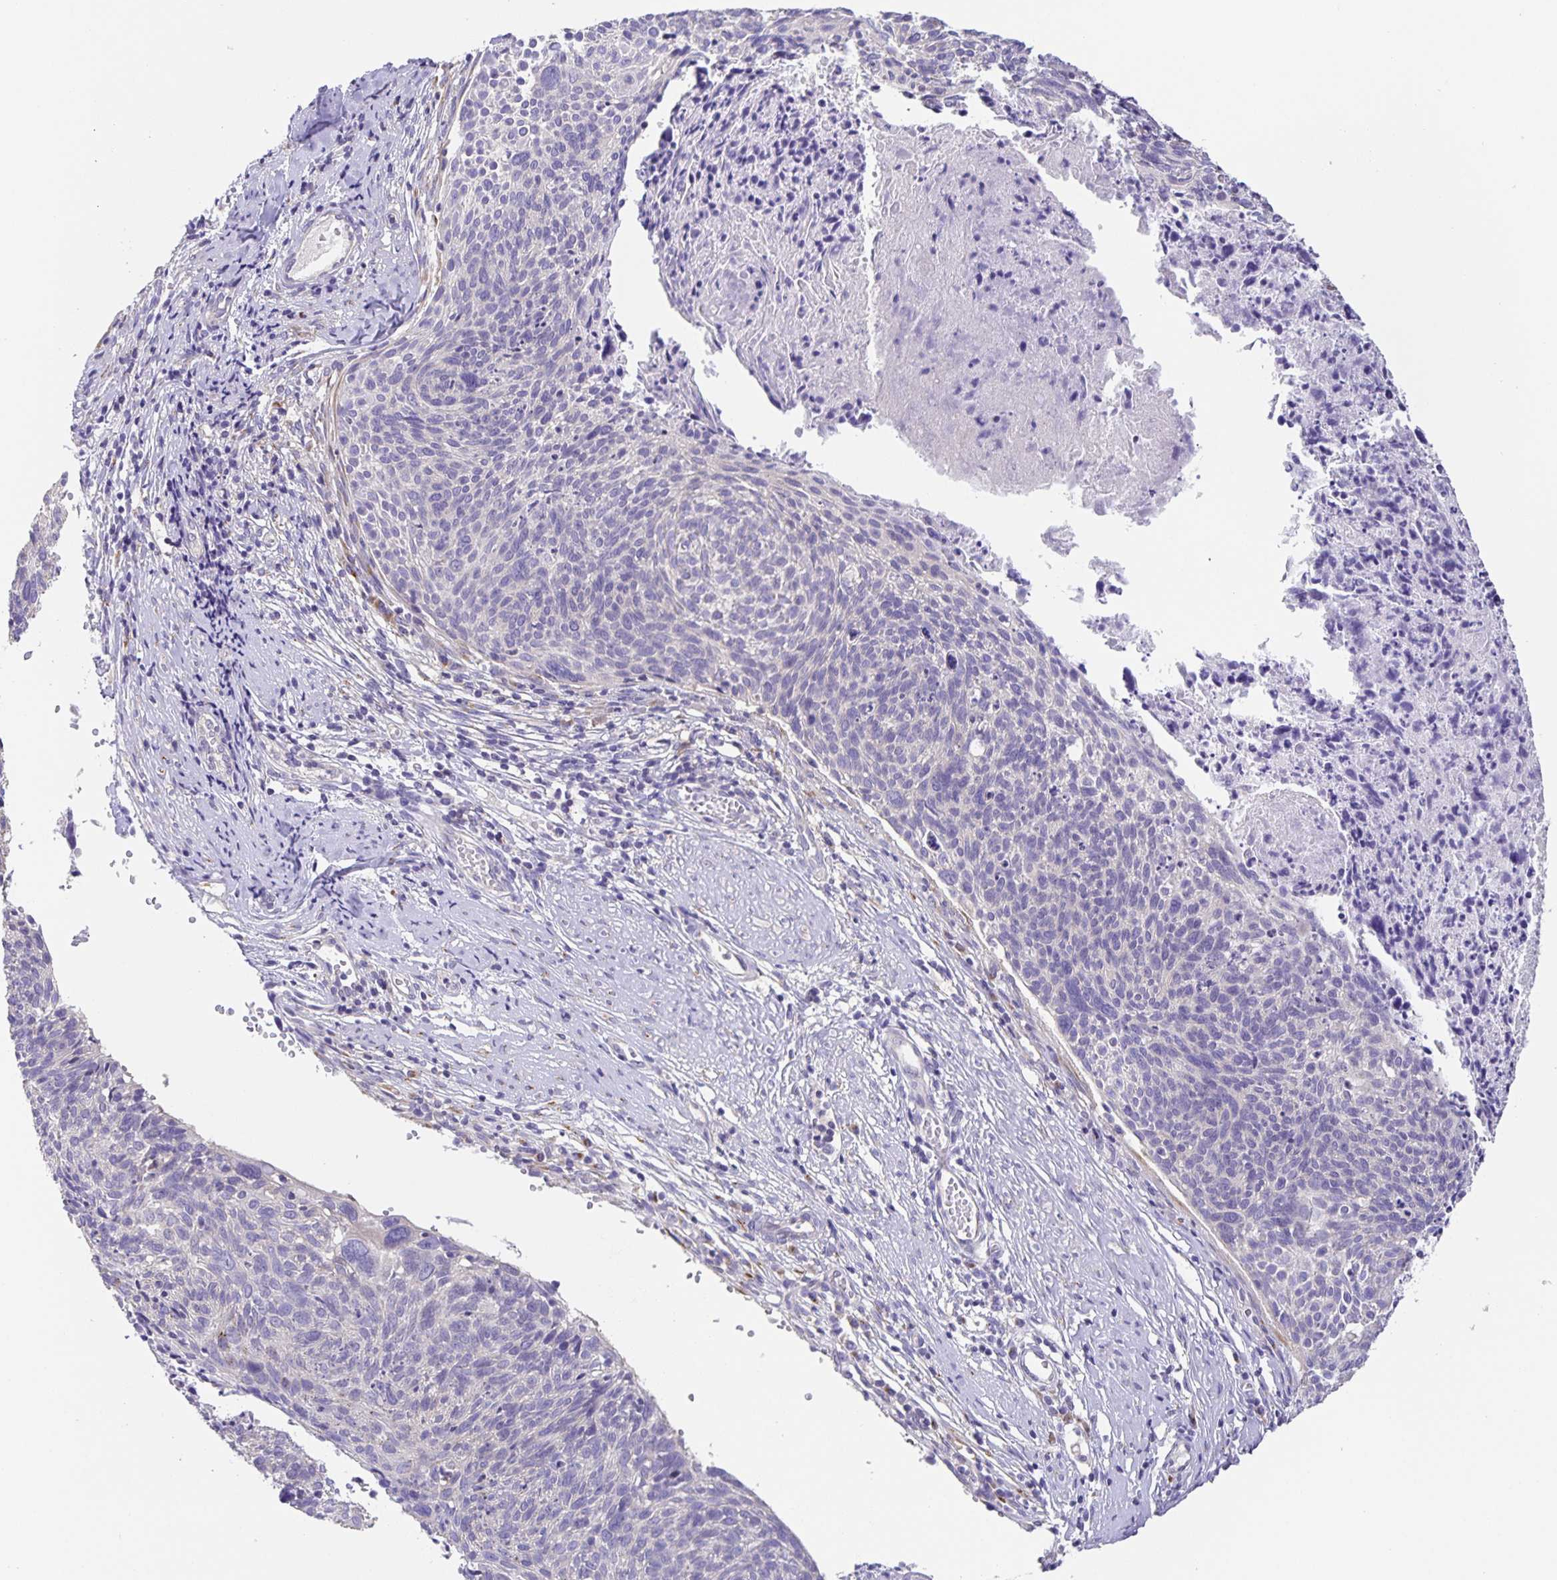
{"staining": {"intensity": "negative", "quantity": "none", "location": "none"}, "tissue": "cervical cancer", "cell_type": "Tumor cells", "image_type": "cancer", "snomed": [{"axis": "morphology", "description": "Squamous cell carcinoma, NOS"}, {"axis": "topography", "description": "Cervix"}], "caption": "Tumor cells are negative for protein expression in human cervical squamous cell carcinoma.", "gene": "PRR36", "patient": {"sex": "female", "age": 49}}